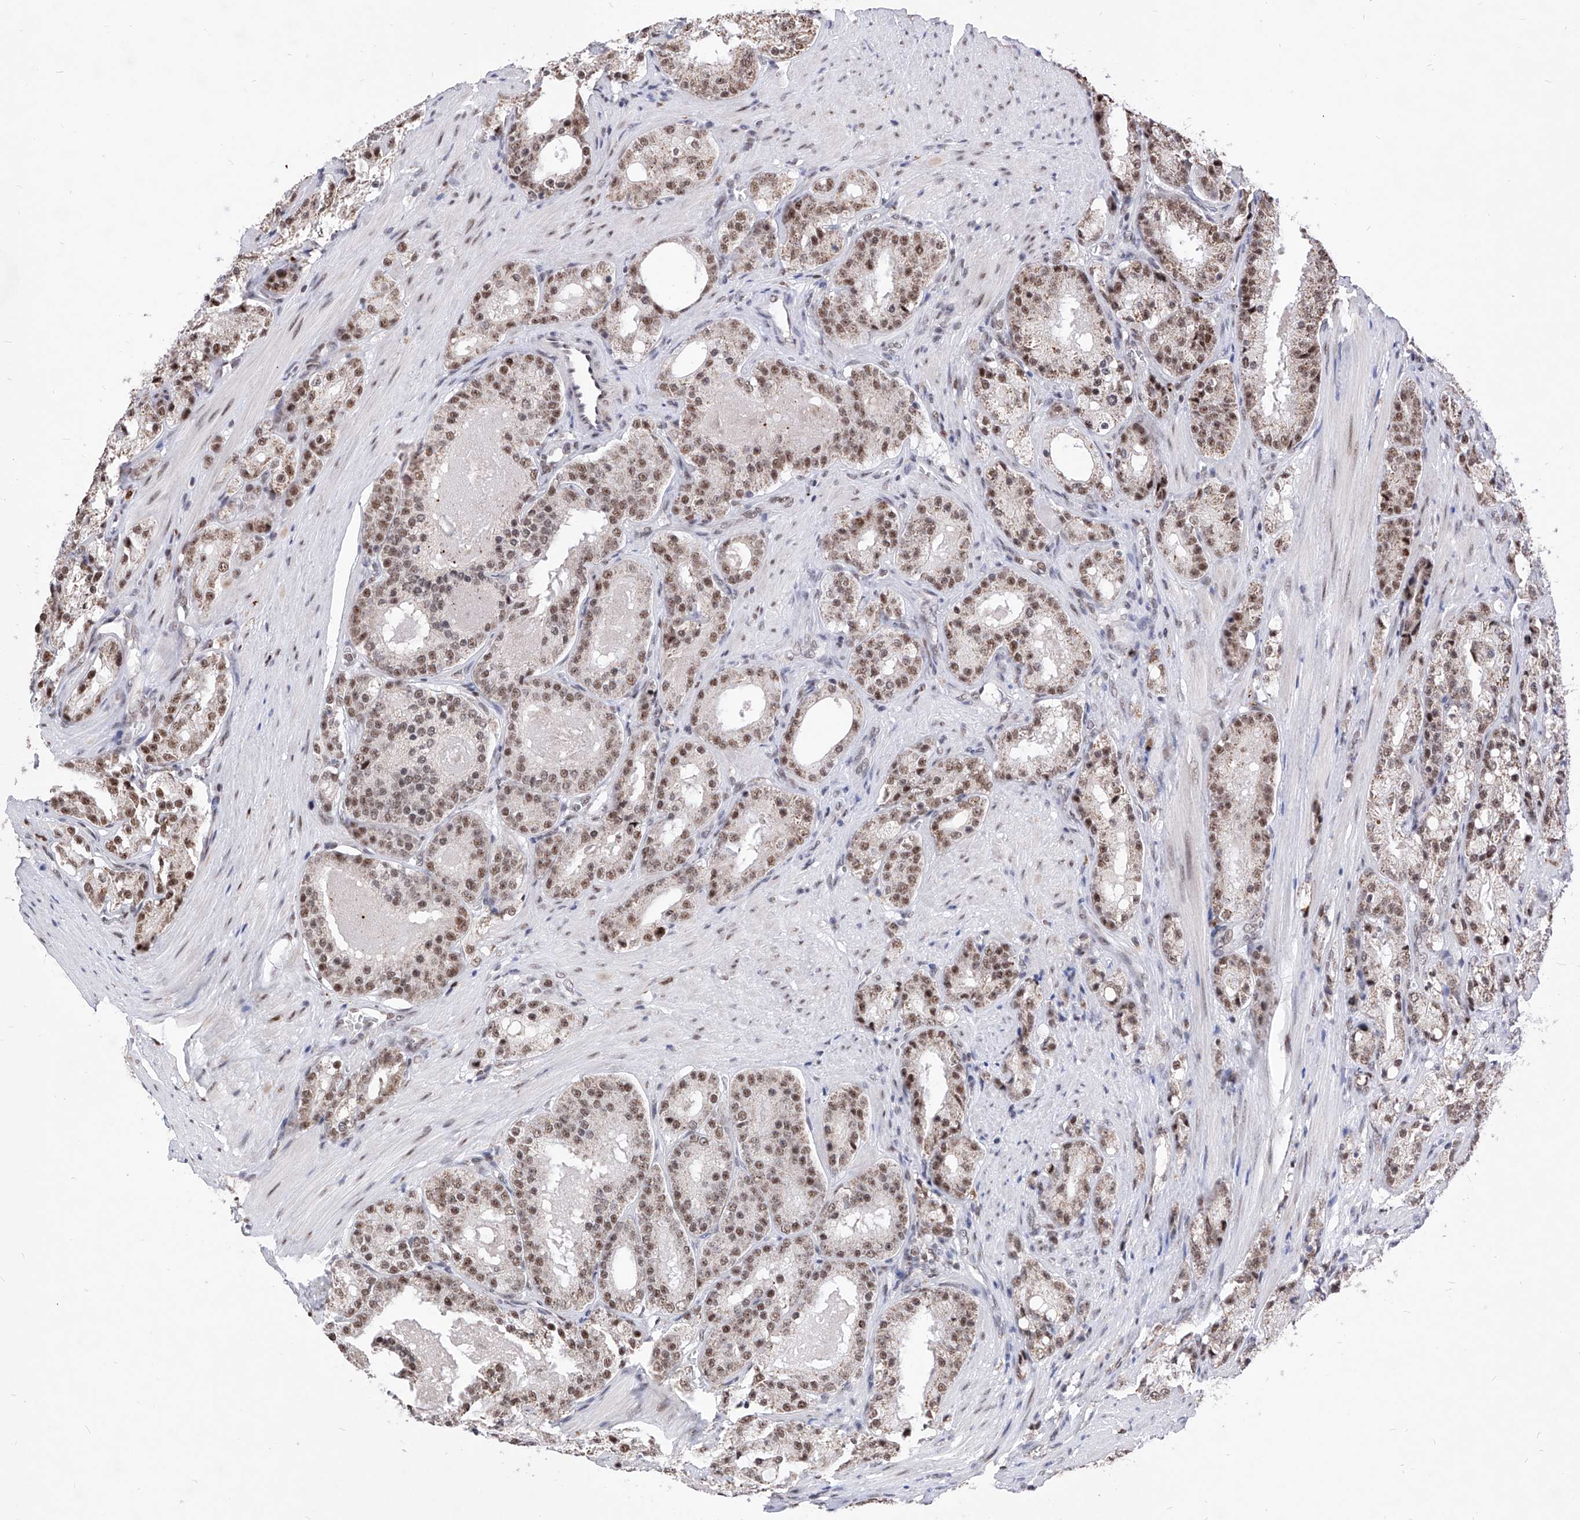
{"staining": {"intensity": "moderate", "quantity": ">75%", "location": "nuclear"}, "tissue": "prostate cancer", "cell_type": "Tumor cells", "image_type": "cancer", "snomed": [{"axis": "morphology", "description": "Adenocarcinoma, High grade"}, {"axis": "topography", "description": "Prostate"}], "caption": "Immunohistochemical staining of human prostate high-grade adenocarcinoma reveals medium levels of moderate nuclear protein expression in about >75% of tumor cells. (DAB (3,3'-diaminobenzidine) IHC with brightfield microscopy, high magnification).", "gene": "PHF5A", "patient": {"sex": "male", "age": 60}}